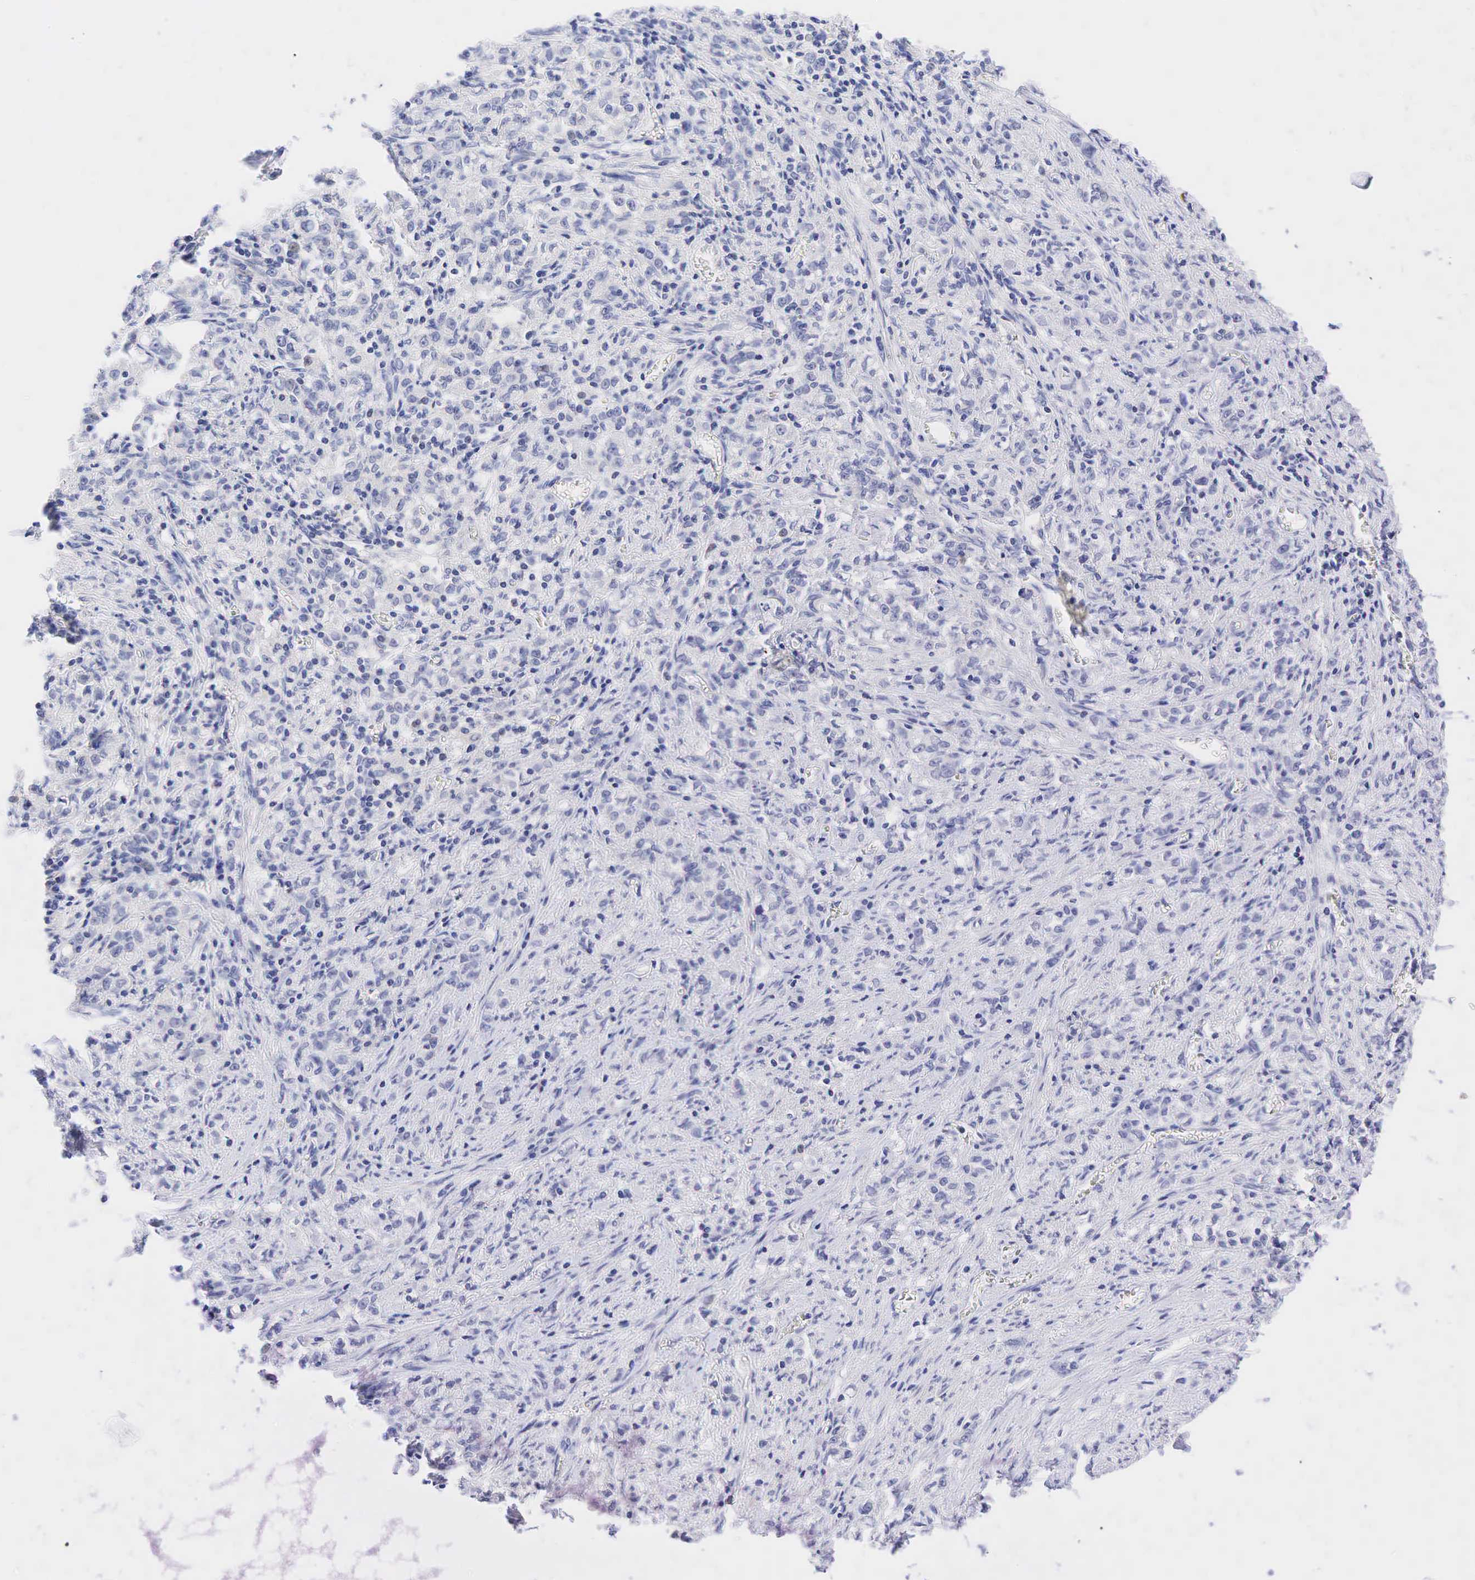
{"staining": {"intensity": "negative", "quantity": "none", "location": "none"}, "tissue": "stomach cancer", "cell_type": "Tumor cells", "image_type": "cancer", "snomed": [{"axis": "morphology", "description": "Adenocarcinoma, NOS"}, {"axis": "topography", "description": "Stomach"}], "caption": "Tumor cells are negative for brown protein staining in stomach adenocarcinoma.", "gene": "AR", "patient": {"sex": "male", "age": 72}}